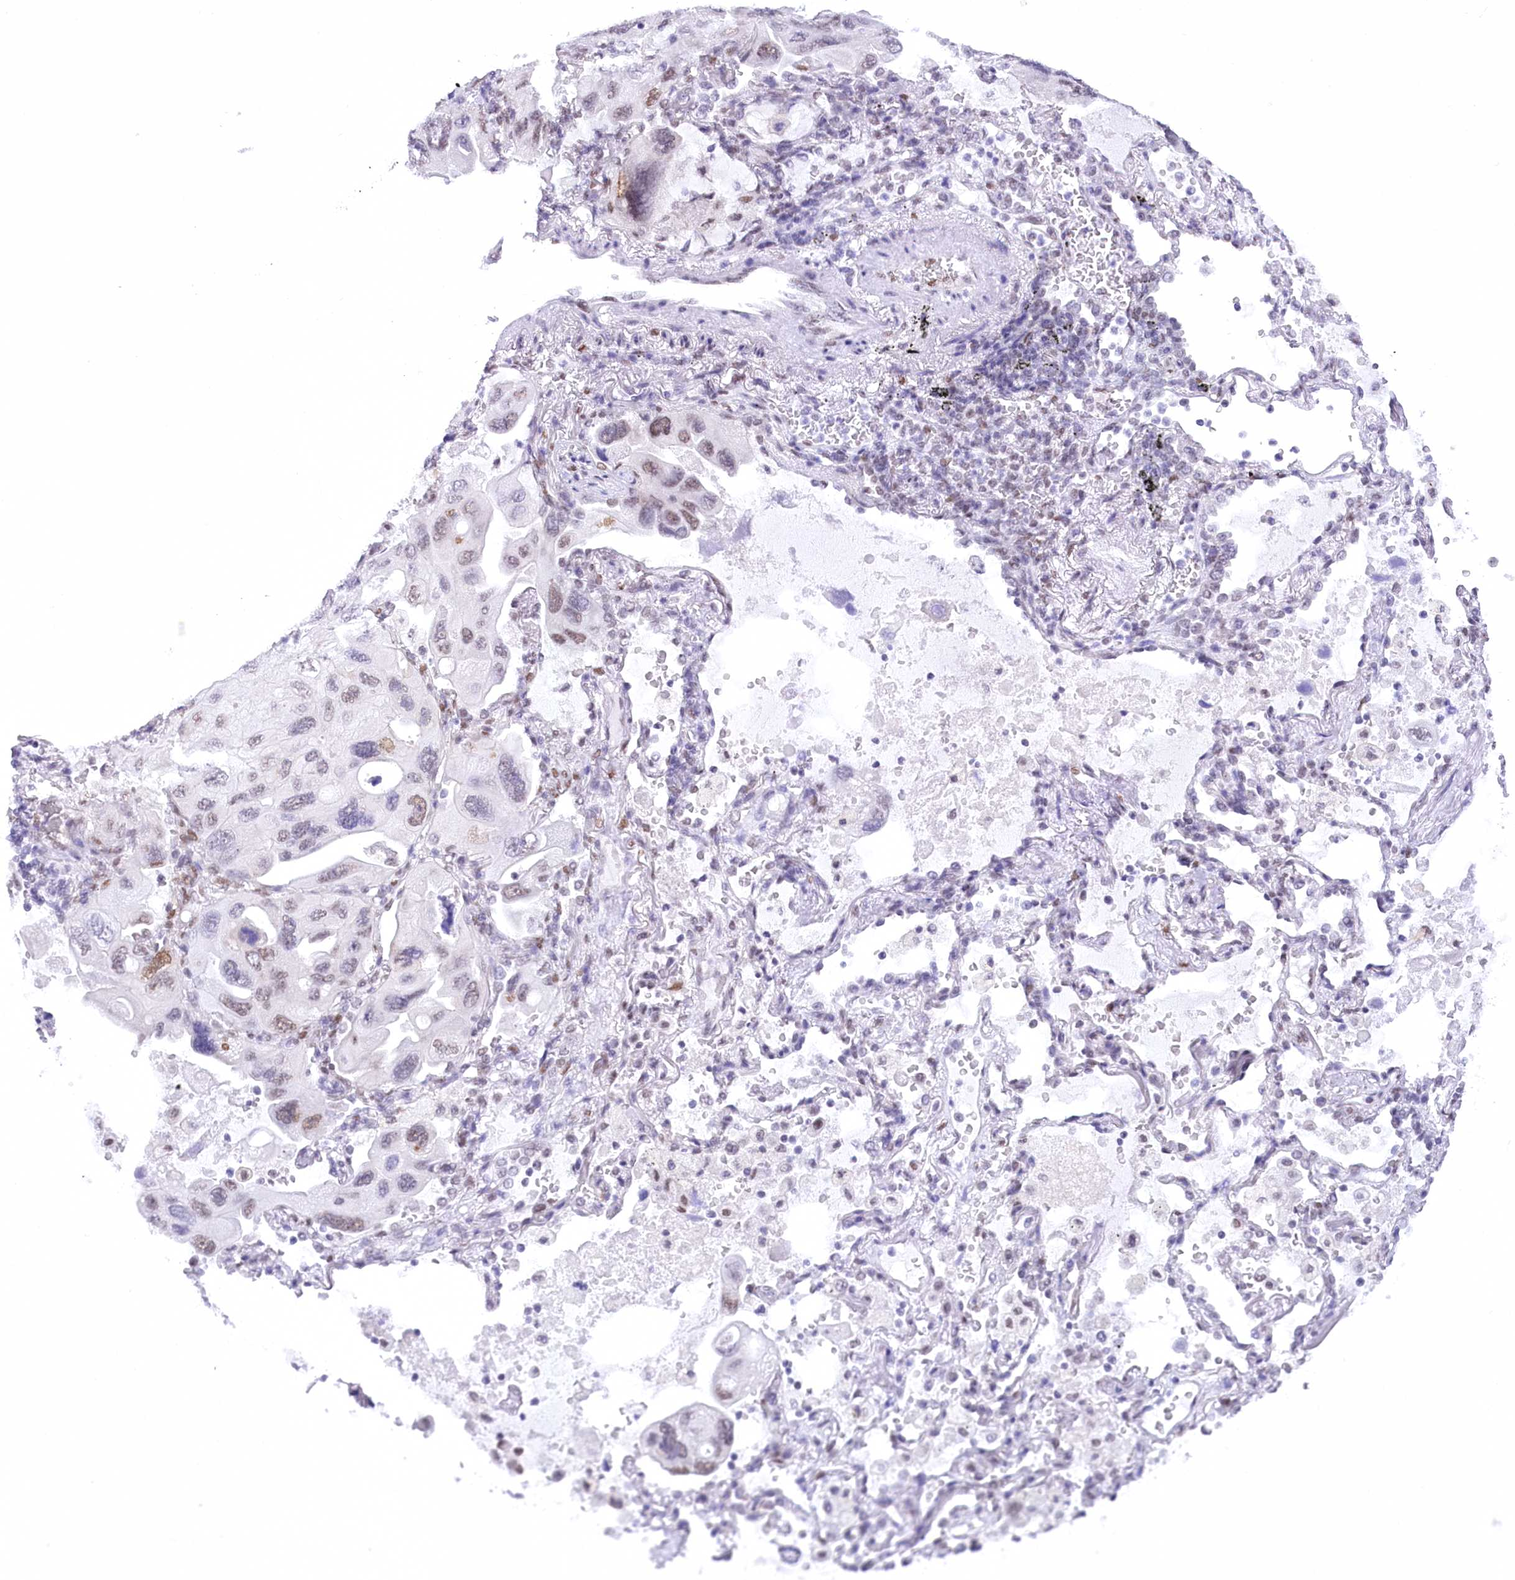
{"staining": {"intensity": "weak", "quantity": "<25%", "location": "nuclear"}, "tissue": "lung cancer", "cell_type": "Tumor cells", "image_type": "cancer", "snomed": [{"axis": "morphology", "description": "Squamous cell carcinoma, NOS"}, {"axis": "topography", "description": "Lung"}], "caption": "Immunohistochemistry photomicrograph of neoplastic tissue: human lung cancer stained with DAB exhibits no significant protein positivity in tumor cells.", "gene": "HNRNPA0", "patient": {"sex": "female", "age": 73}}